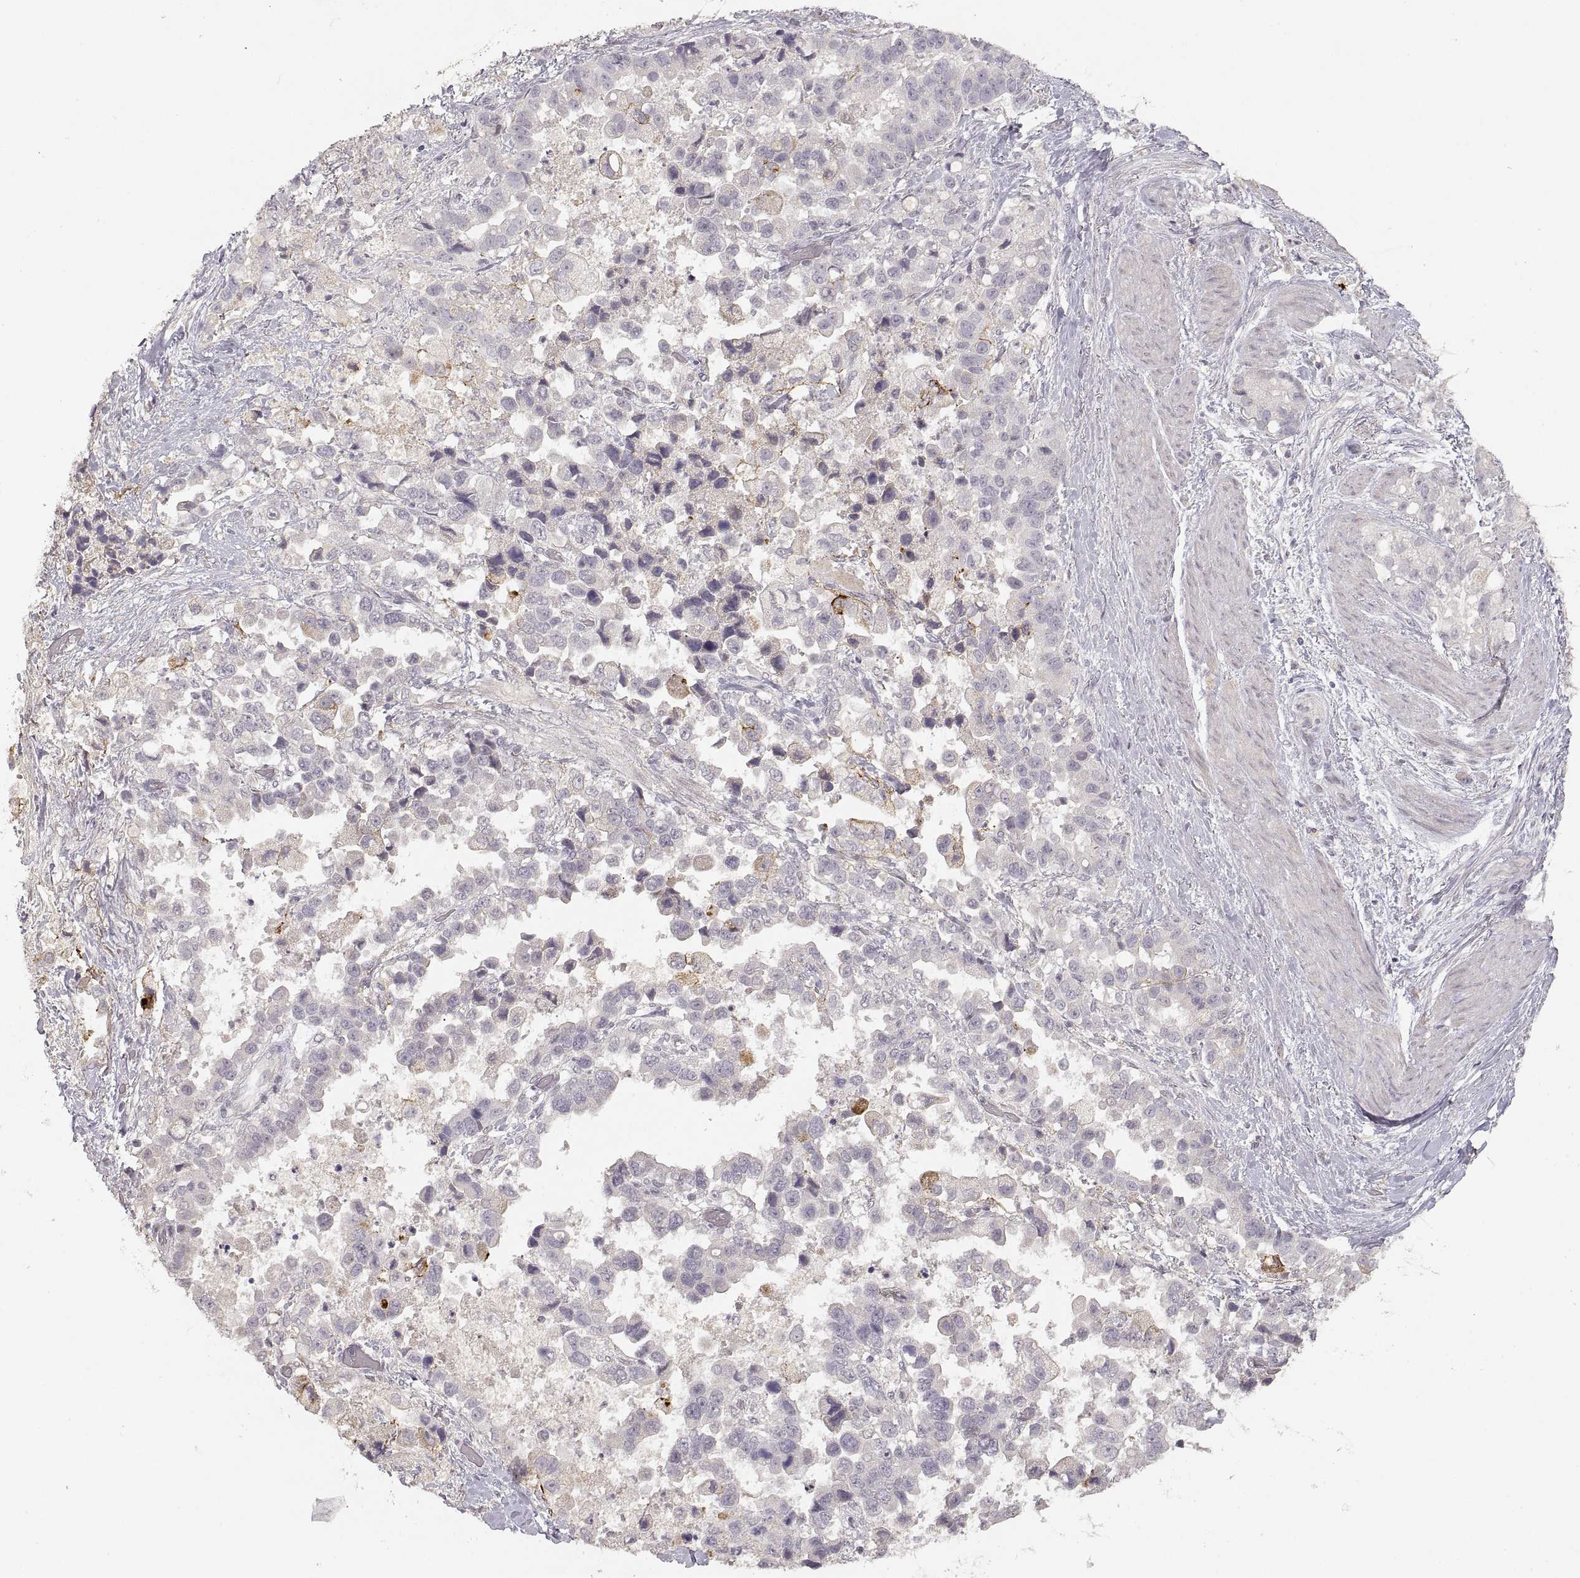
{"staining": {"intensity": "moderate", "quantity": "<25%", "location": "cytoplasmic/membranous"}, "tissue": "stomach cancer", "cell_type": "Tumor cells", "image_type": "cancer", "snomed": [{"axis": "morphology", "description": "Adenocarcinoma, NOS"}, {"axis": "topography", "description": "Stomach"}], "caption": "This image demonstrates immunohistochemistry (IHC) staining of adenocarcinoma (stomach), with low moderate cytoplasmic/membranous expression in approximately <25% of tumor cells.", "gene": "LAMC2", "patient": {"sex": "male", "age": 59}}